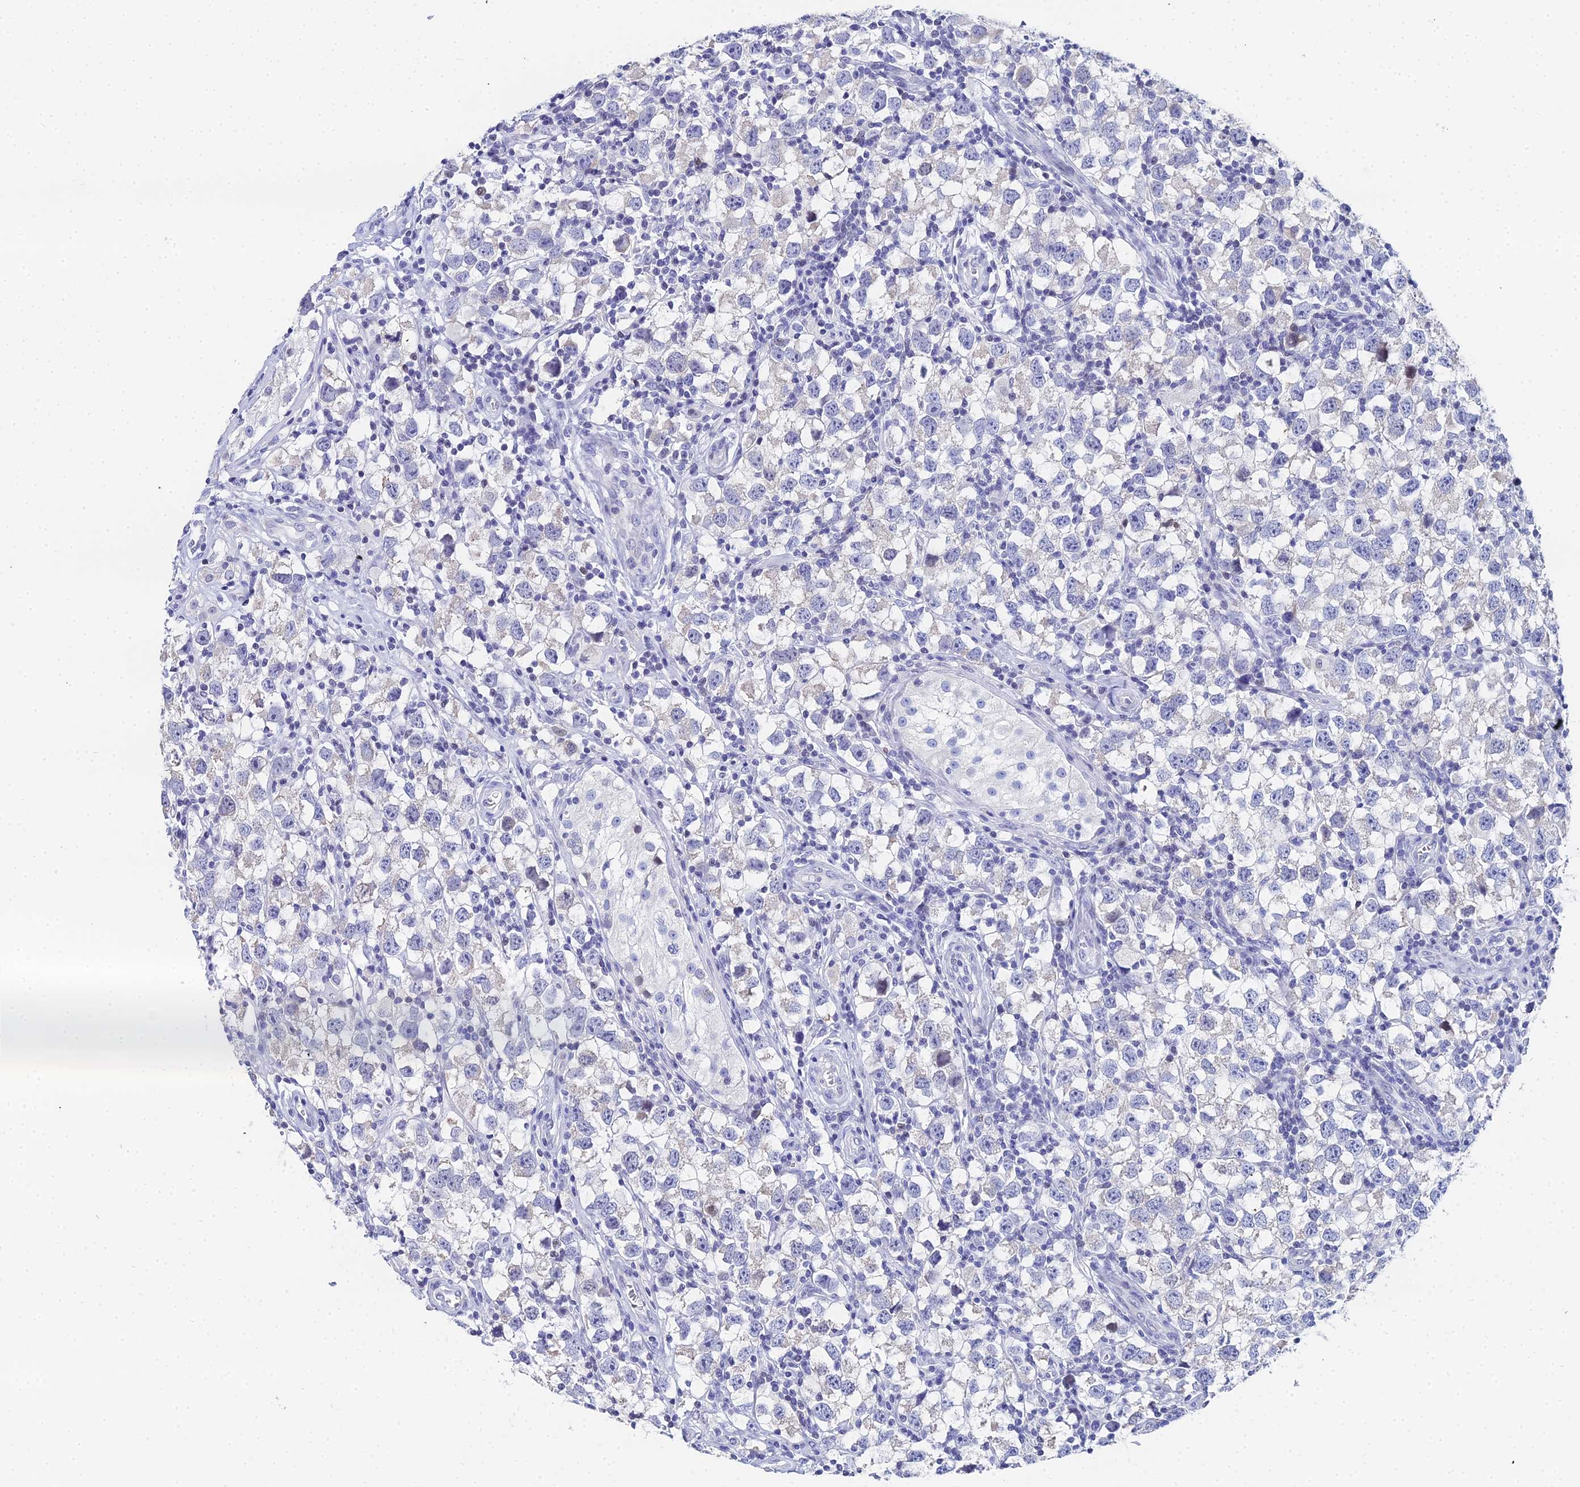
{"staining": {"intensity": "negative", "quantity": "none", "location": "none"}, "tissue": "testis cancer", "cell_type": "Tumor cells", "image_type": "cancer", "snomed": [{"axis": "morphology", "description": "Seminoma, NOS"}, {"axis": "morphology", "description": "Carcinoma, Embryonal, NOS"}, {"axis": "topography", "description": "Testis"}], "caption": "A high-resolution image shows immunohistochemistry (IHC) staining of seminoma (testis), which reveals no significant staining in tumor cells.", "gene": "OCM", "patient": {"sex": "male", "age": 29}}